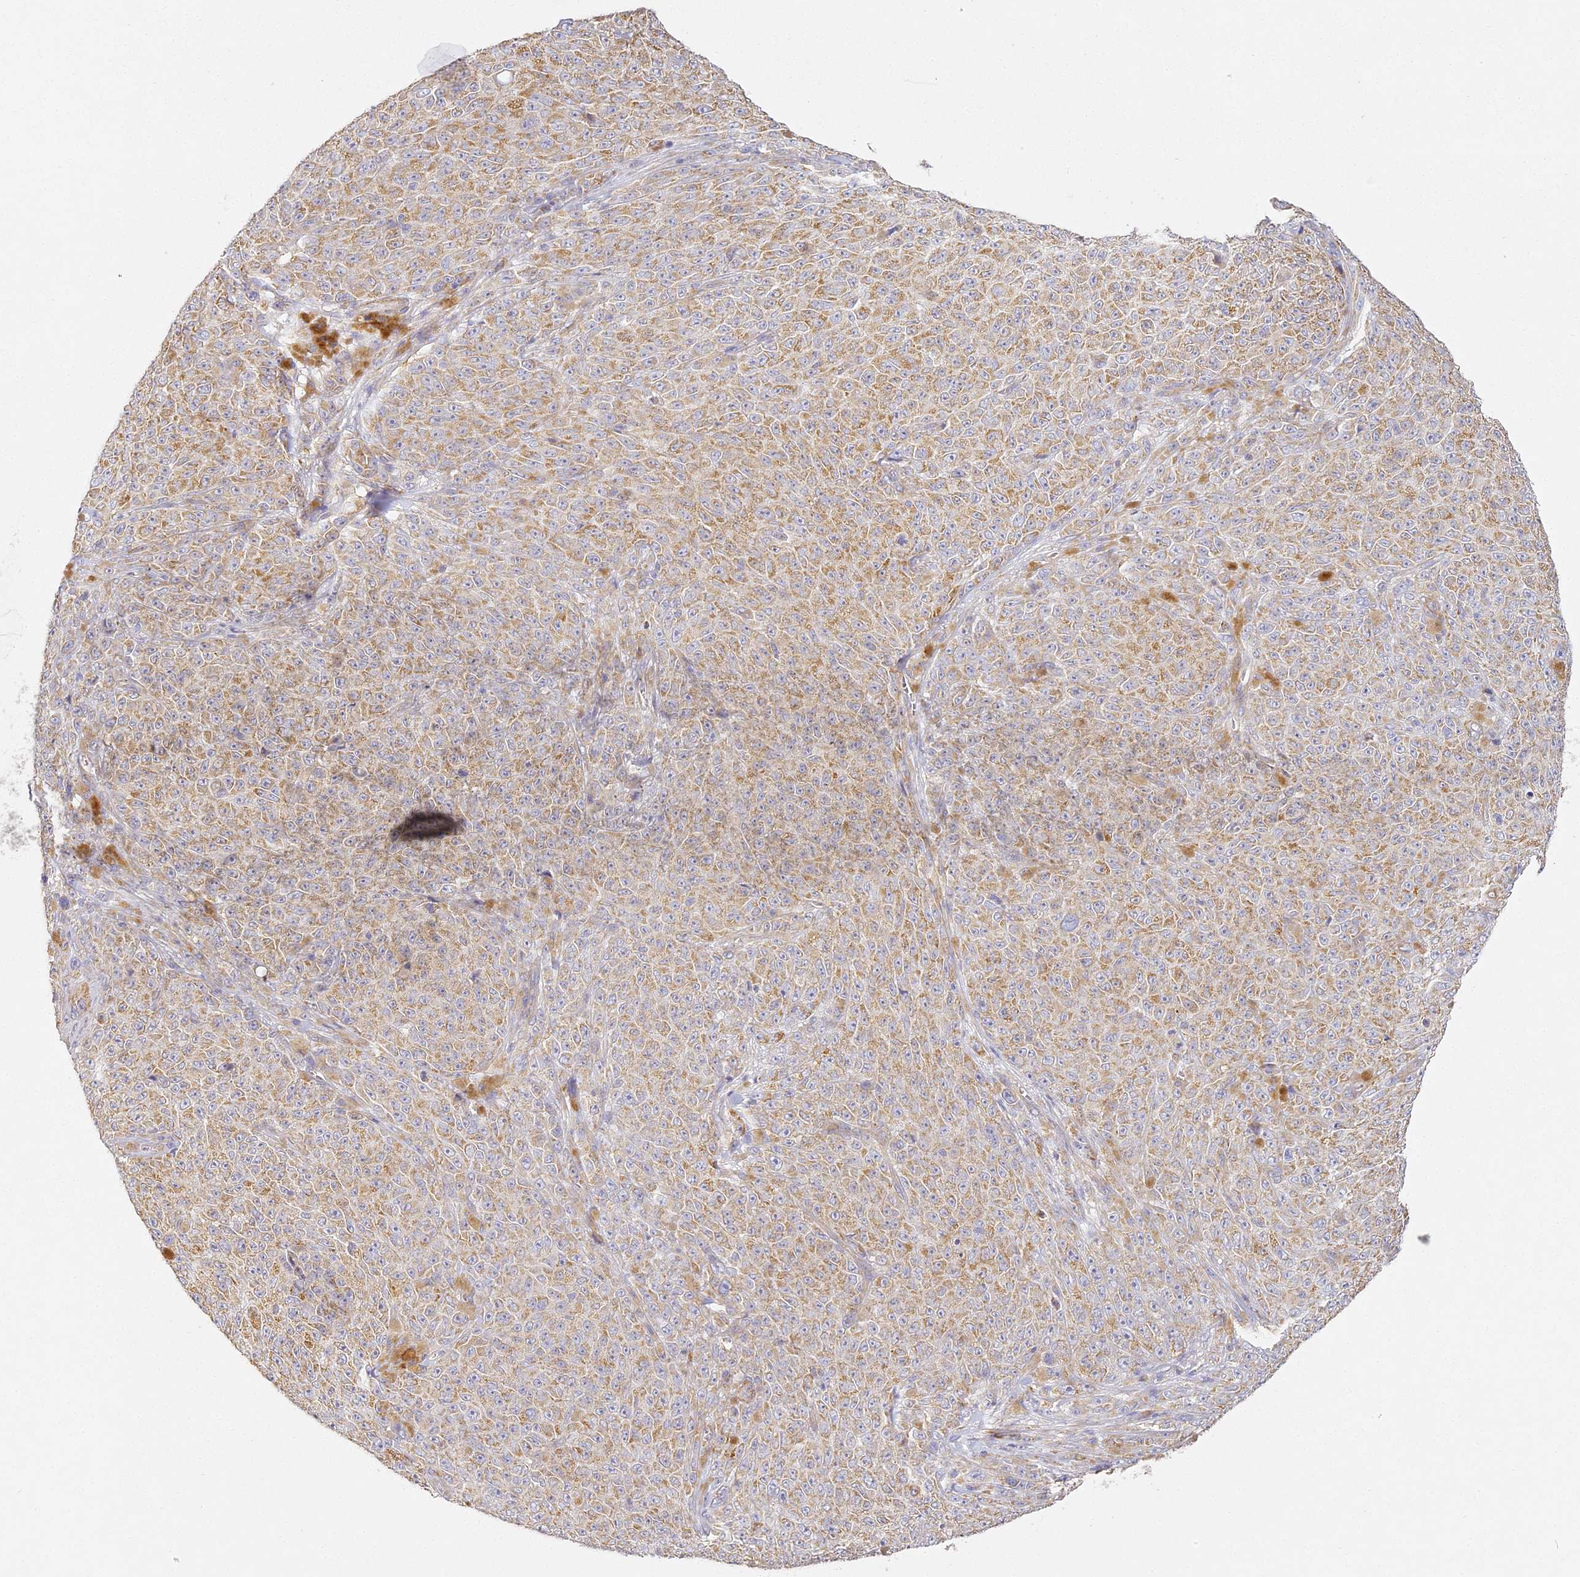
{"staining": {"intensity": "moderate", "quantity": ">75%", "location": "cytoplasmic/membranous"}, "tissue": "melanoma", "cell_type": "Tumor cells", "image_type": "cancer", "snomed": [{"axis": "morphology", "description": "Malignant melanoma, NOS"}, {"axis": "topography", "description": "Skin"}], "caption": "Melanoma stained for a protein reveals moderate cytoplasmic/membranous positivity in tumor cells.", "gene": "MED28", "patient": {"sex": "female", "age": 82}}